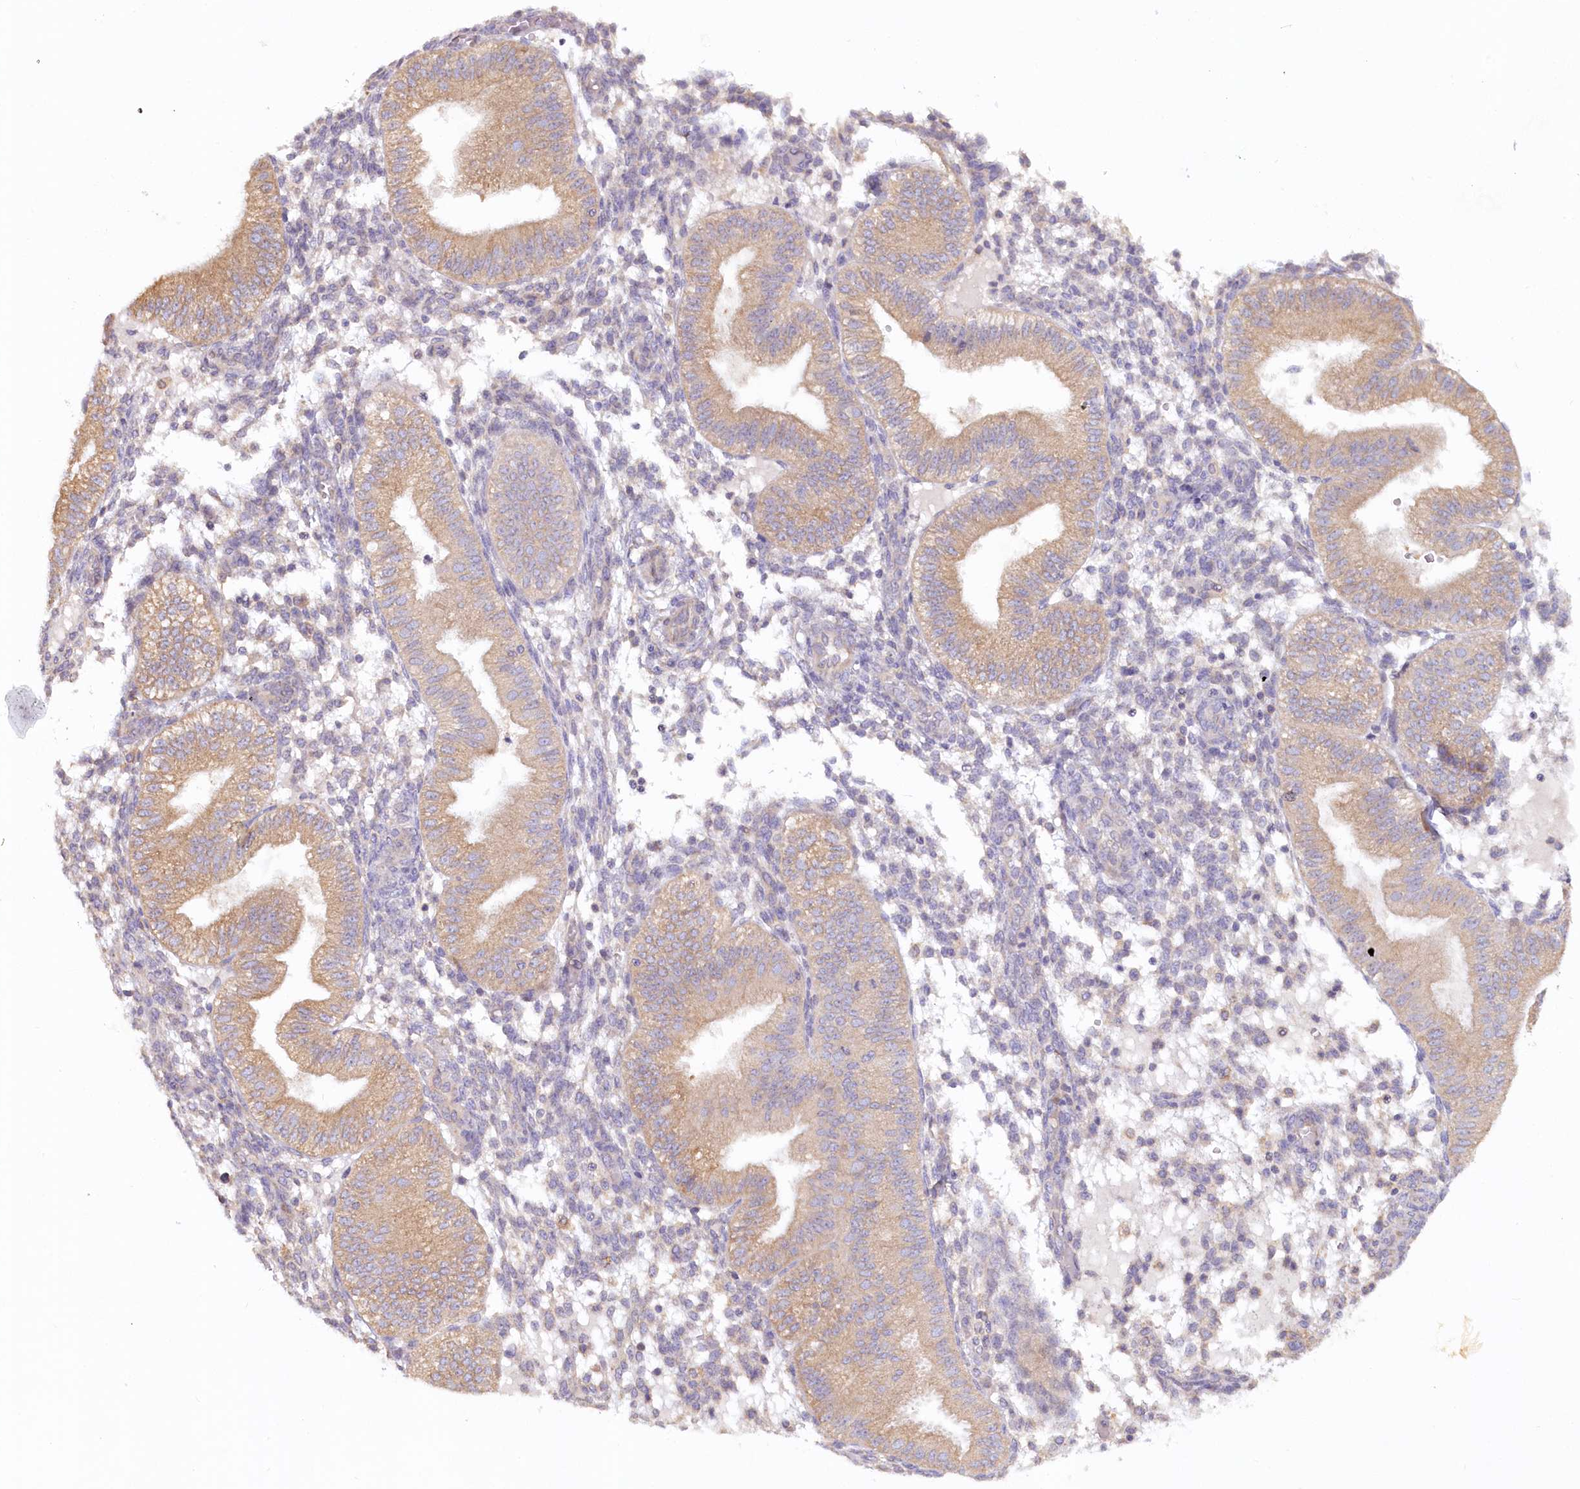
{"staining": {"intensity": "weak", "quantity": "<25%", "location": "cytoplasmic/membranous"}, "tissue": "endometrium", "cell_type": "Cells in endometrial stroma", "image_type": "normal", "snomed": [{"axis": "morphology", "description": "Normal tissue, NOS"}, {"axis": "topography", "description": "Endometrium"}], "caption": "DAB (3,3'-diaminobenzidine) immunohistochemical staining of benign endometrium demonstrates no significant staining in cells in endometrial stroma.", "gene": "PAIP2", "patient": {"sex": "female", "age": 39}}